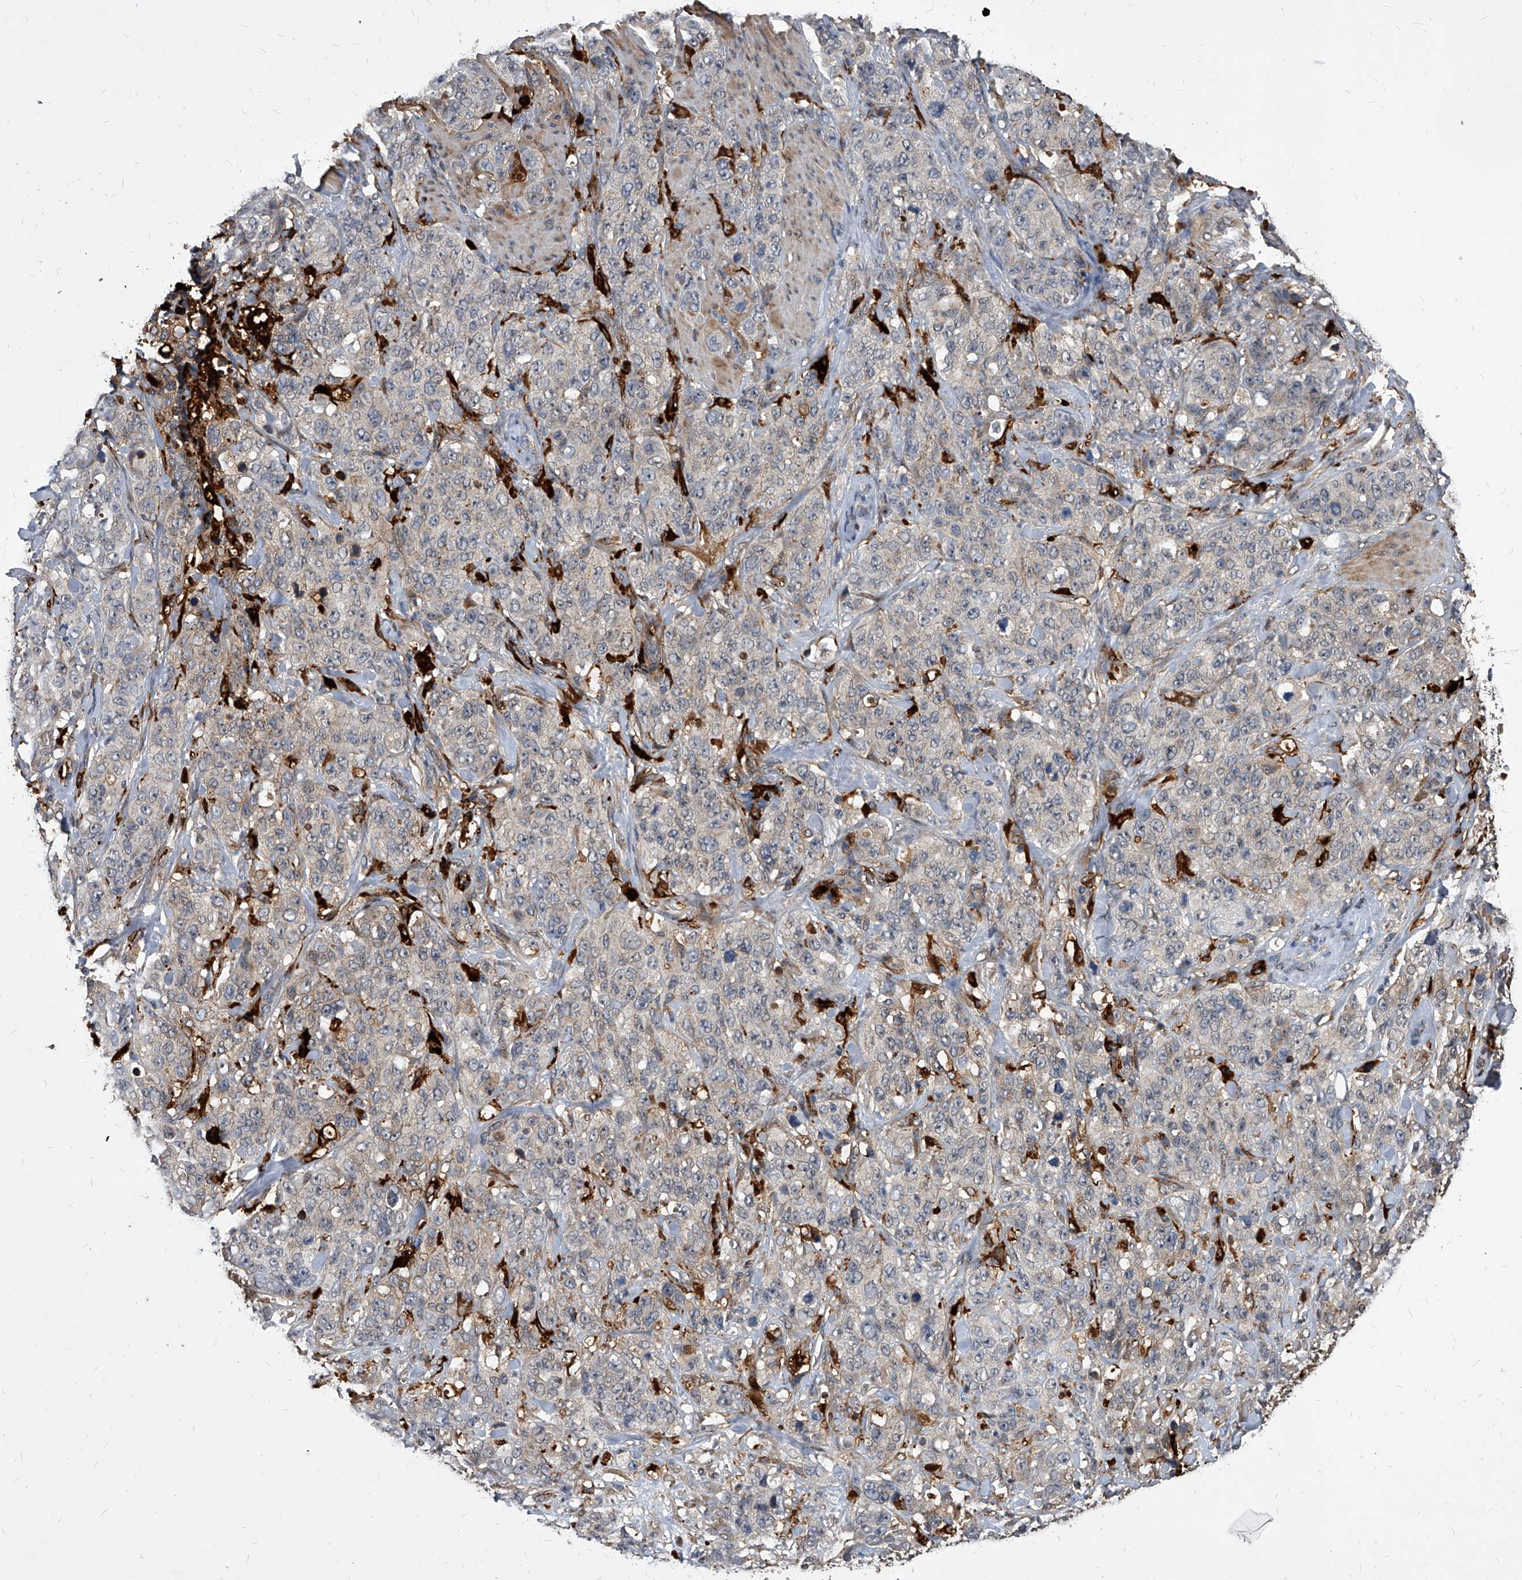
{"staining": {"intensity": "weak", "quantity": "25%-75%", "location": "cytoplasmic/membranous"}, "tissue": "stomach cancer", "cell_type": "Tumor cells", "image_type": "cancer", "snomed": [{"axis": "morphology", "description": "Adenocarcinoma, NOS"}, {"axis": "topography", "description": "Stomach"}], "caption": "Immunohistochemistry (DAB (3,3'-diaminobenzidine)) staining of stomach adenocarcinoma shows weak cytoplasmic/membranous protein expression in approximately 25%-75% of tumor cells.", "gene": "SOBP", "patient": {"sex": "male", "age": 48}}